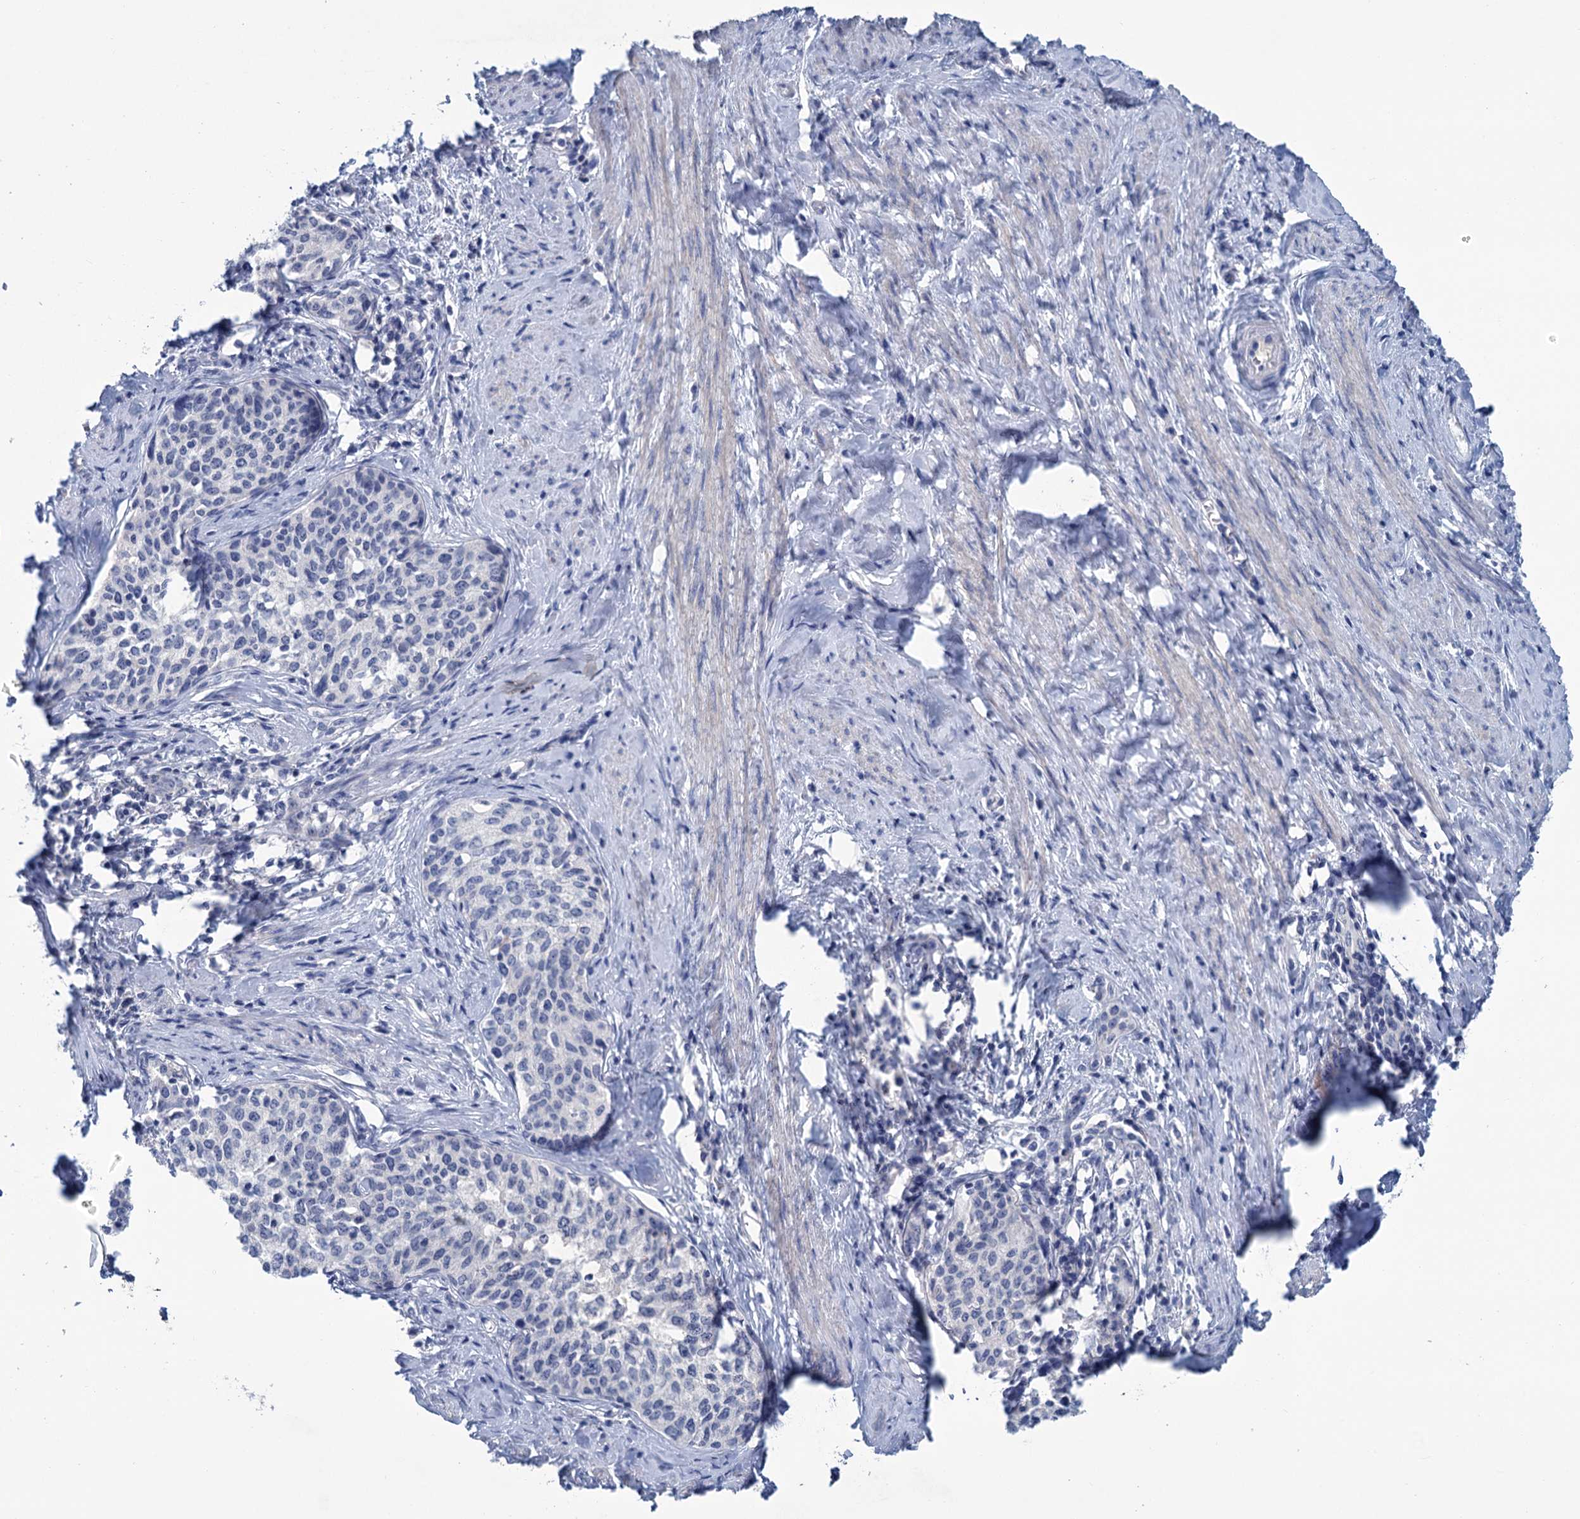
{"staining": {"intensity": "negative", "quantity": "none", "location": "none"}, "tissue": "cervical cancer", "cell_type": "Tumor cells", "image_type": "cancer", "snomed": [{"axis": "morphology", "description": "Squamous cell carcinoma, NOS"}, {"axis": "morphology", "description": "Adenocarcinoma, NOS"}, {"axis": "topography", "description": "Cervix"}], "caption": "The immunohistochemistry (IHC) photomicrograph has no significant positivity in tumor cells of cervical cancer tissue.", "gene": "MYOZ3", "patient": {"sex": "female", "age": 52}}